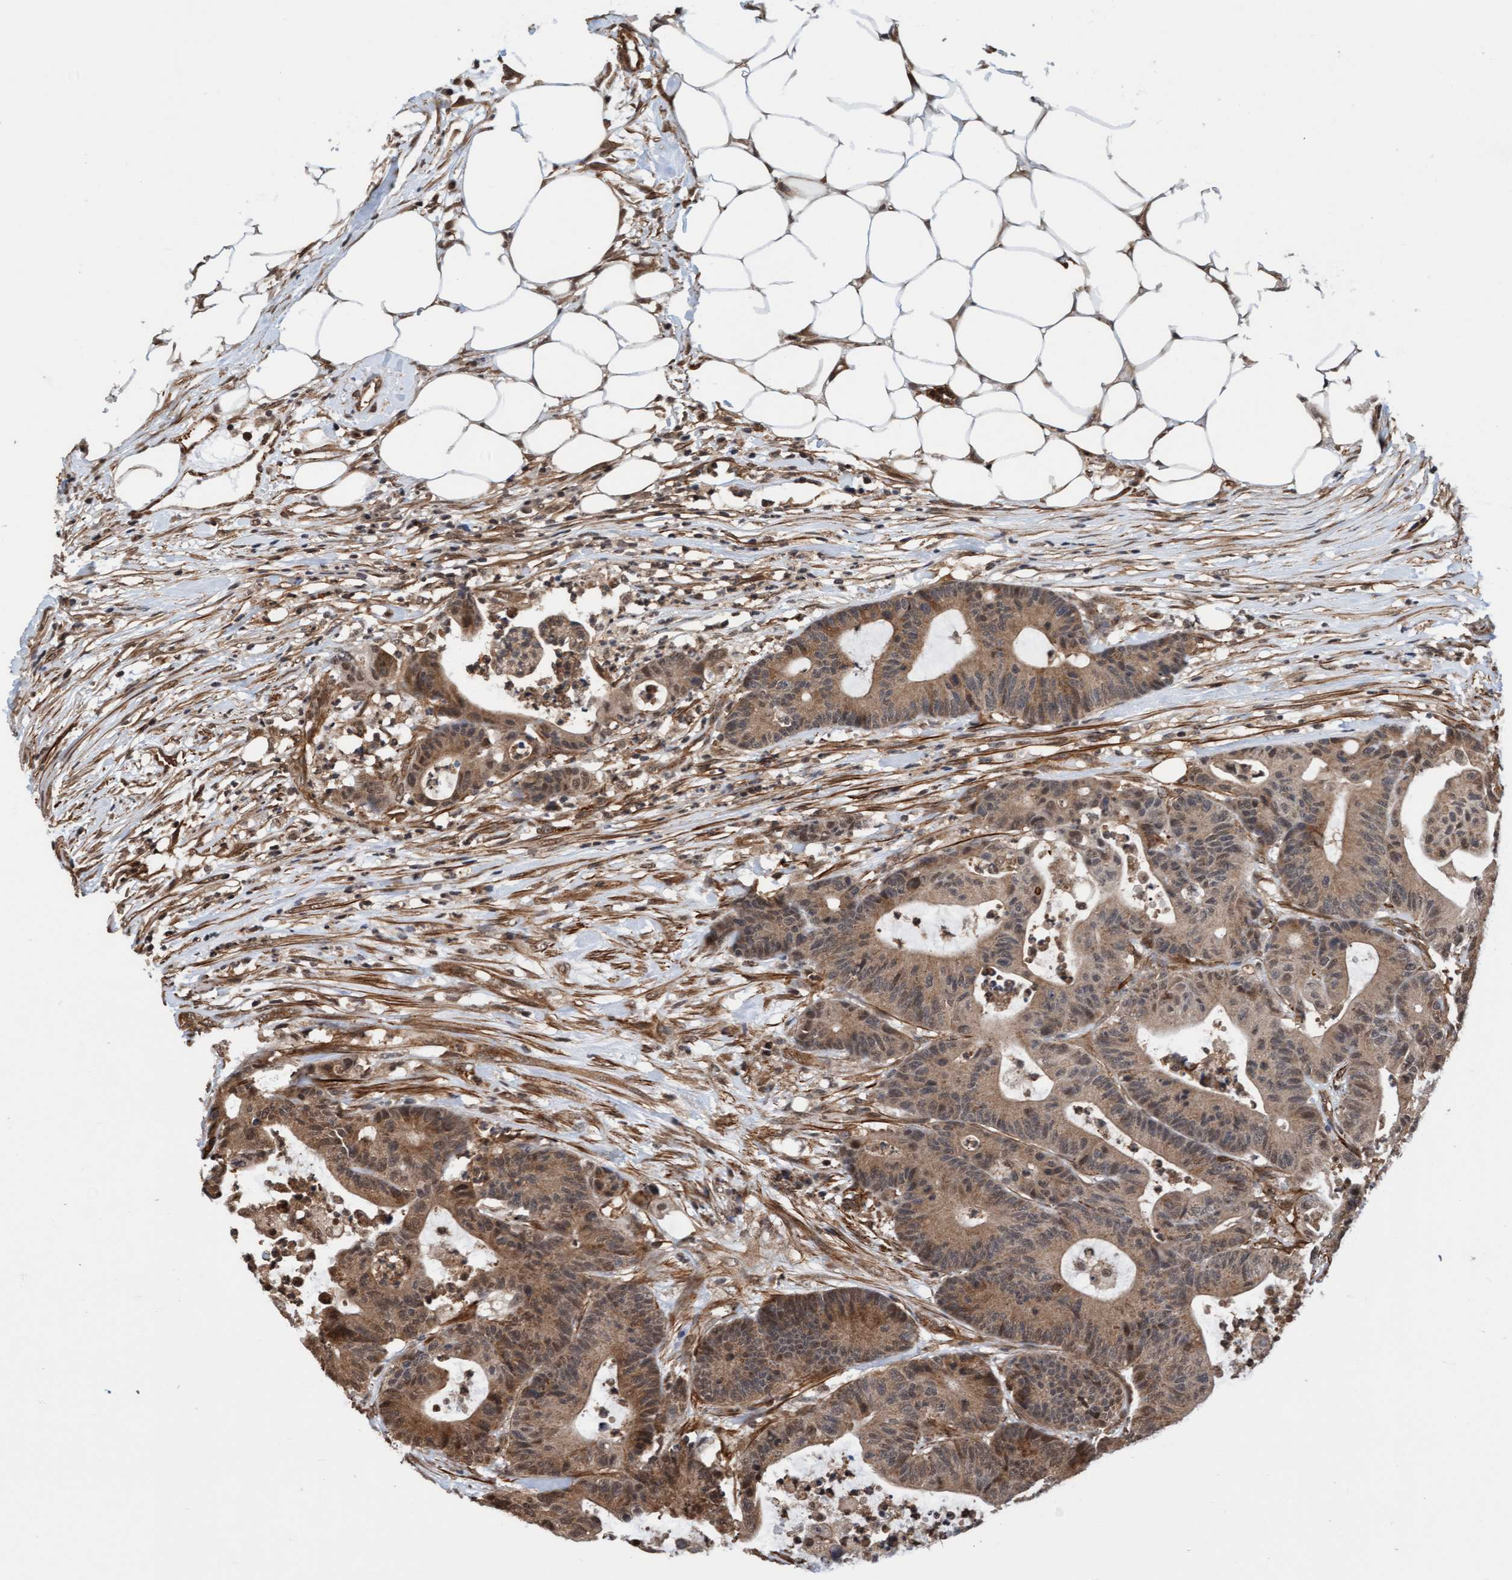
{"staining": {"intensity": "moderate", "quantity": ">75%", "location": "cytoplasmic/membranous"}, "tissue": "colorectal cancer", "cell_type": "Tumor cells", "image_type": "cancer", "snomed": [{"axis": "morphology", "description": "Adenocarcinoma, NOS"}, {"axis": "topography", "description": "Colon"}], "caption": "Tumor cells exhibit medium levels of moderate cytoplasmic/membranous positivity in about >75% of cells in human colorectal adenocarcinoma.", "gene": "STXBP4", "patient": {"sex": "female", "age": 84}}